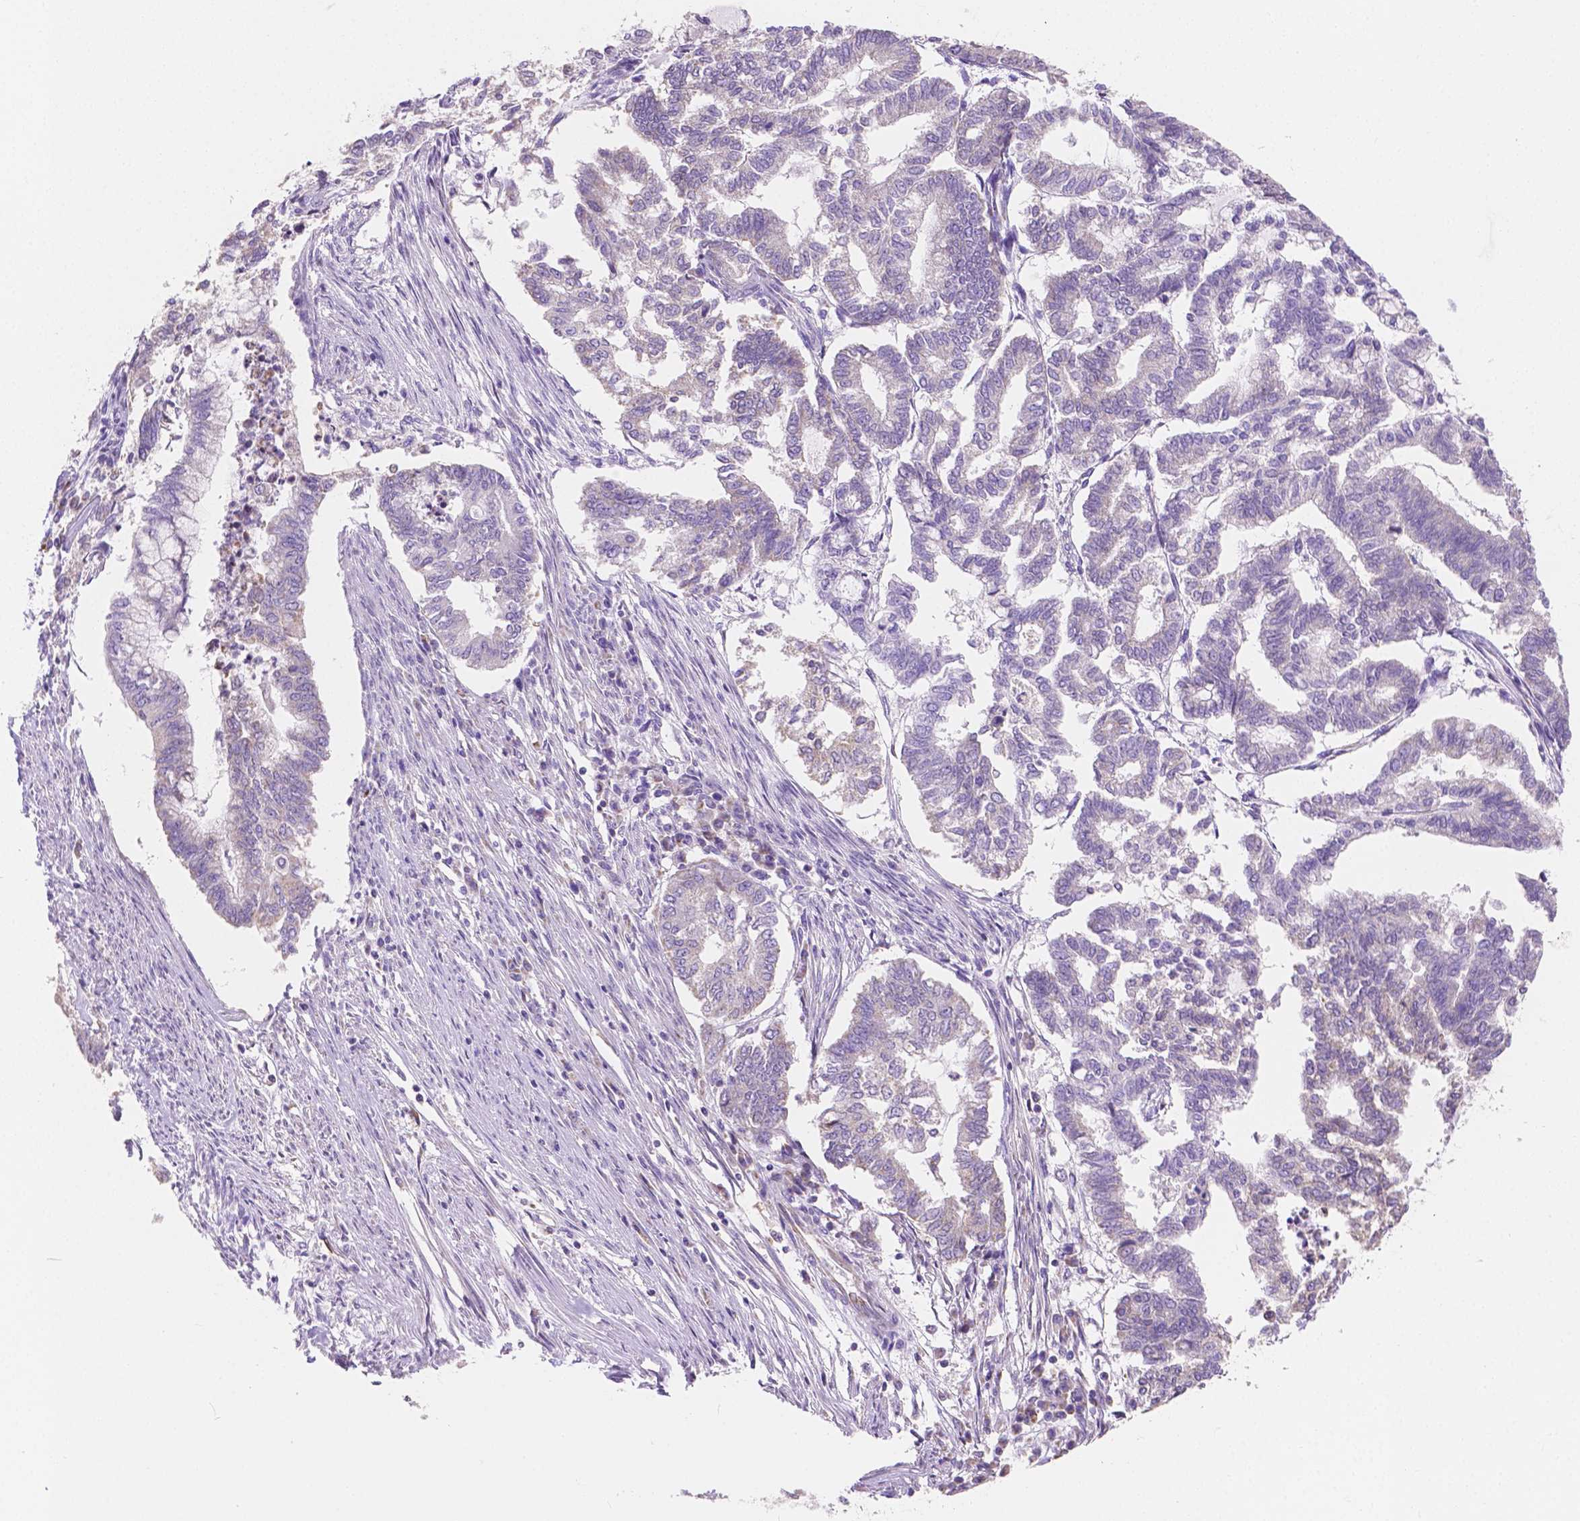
{"staining": {"intensity": "negative", "quantity": "none", "location": "none"}, "tissue": "endometrial cancer", "cell_type": "Tumor cells", "image_type": "cancer", "snomed": [{"axis": "morphology", "description": "Adenocarcinoma, NOS"}, {"axis": "topography", "description": "Endometrium"}], "caption": "Photomicrograph shows no significant protein expression in tumor cells of adenocarcinoma (endometrial).", "gene": "TMEM130", "patient": {"sex": "female", "age": 79}}